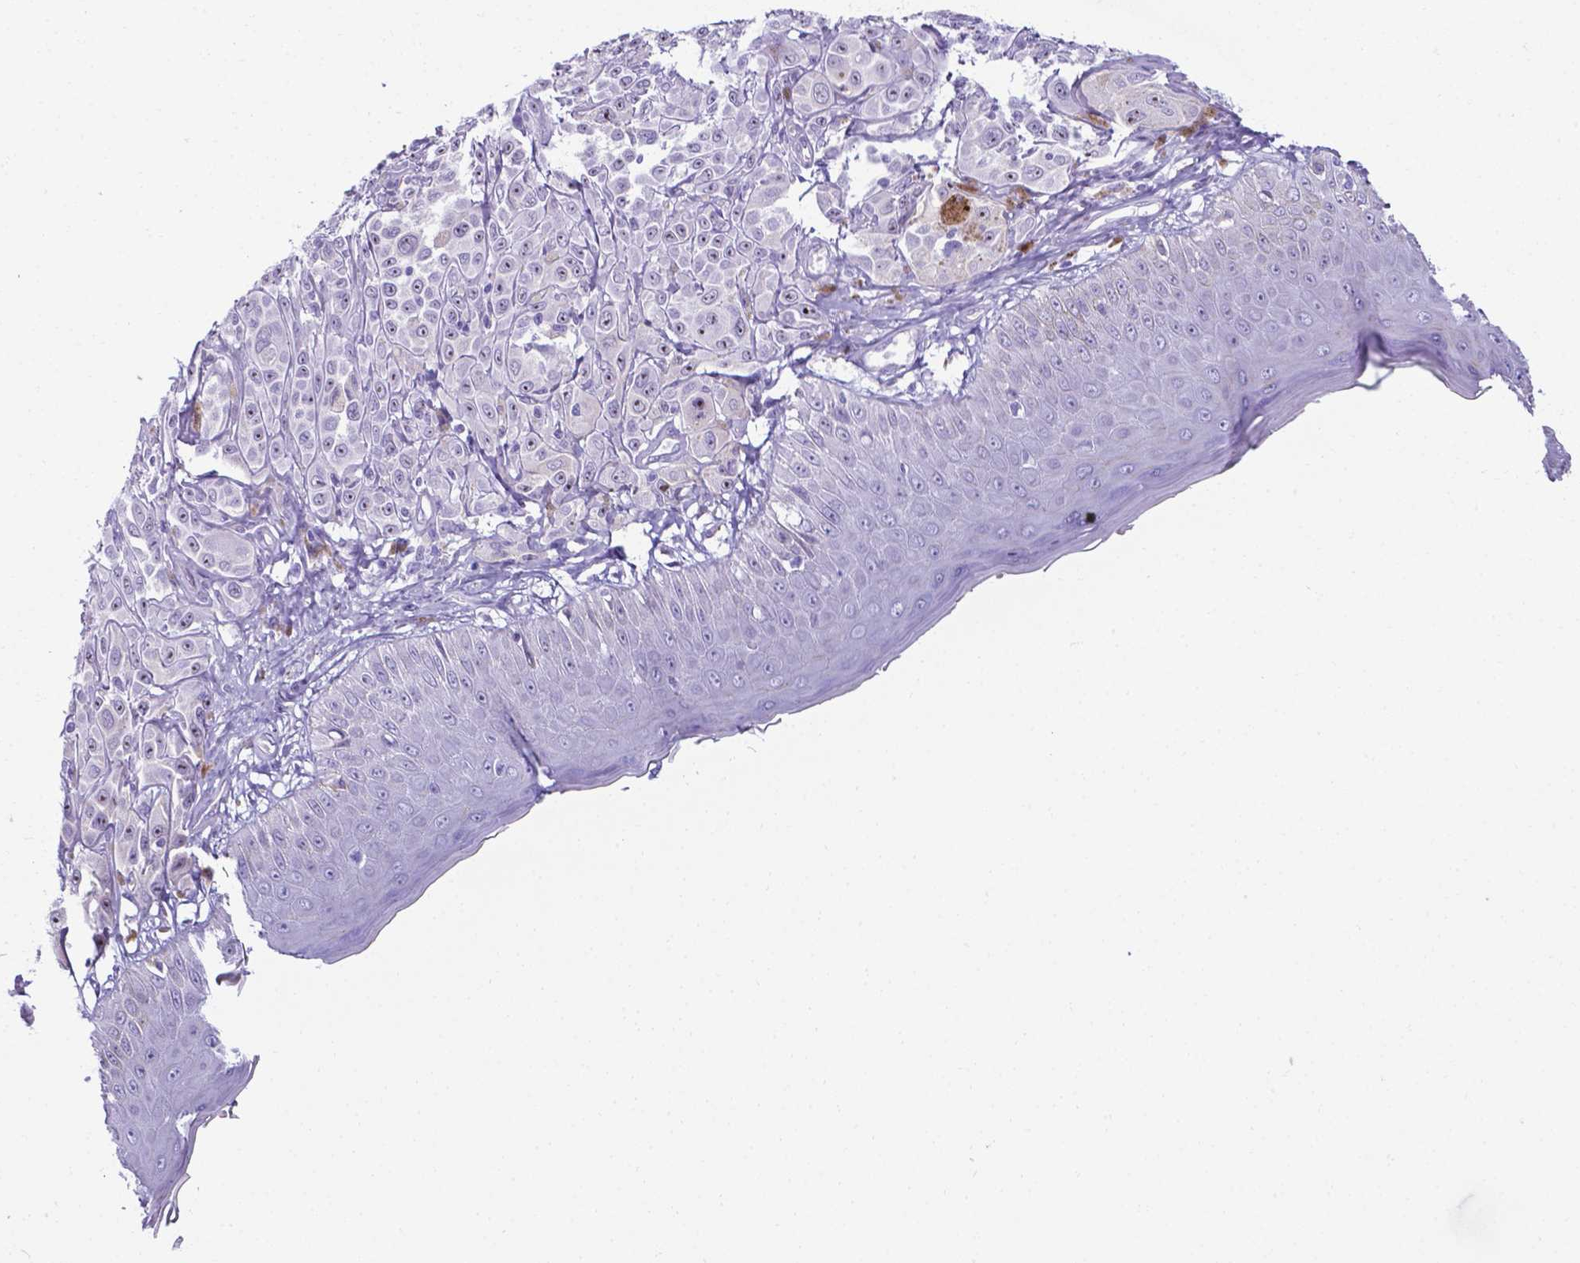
{"staining": {"intensity": "negative", "quantity": "none", "location": "none"}, "tissue": "melanoma", "cell_type": "Tumor cells", "image_type": "cancer", "snomed": [{"axis": "morphology", "description": "Malignant melanoma, NOS"}, {"axis": "topography", "description": "Skin"}], "caption": "There is no significant staining in tumor cells of malignant melanoma. The staining was performed using DAB to visualize the protein expression in brown, while the nuclei were stained in blue with hematoxylin (Magnification: 20x).", "gene": "AP5B1", "patient": {"sex": "male", "age": 67}}